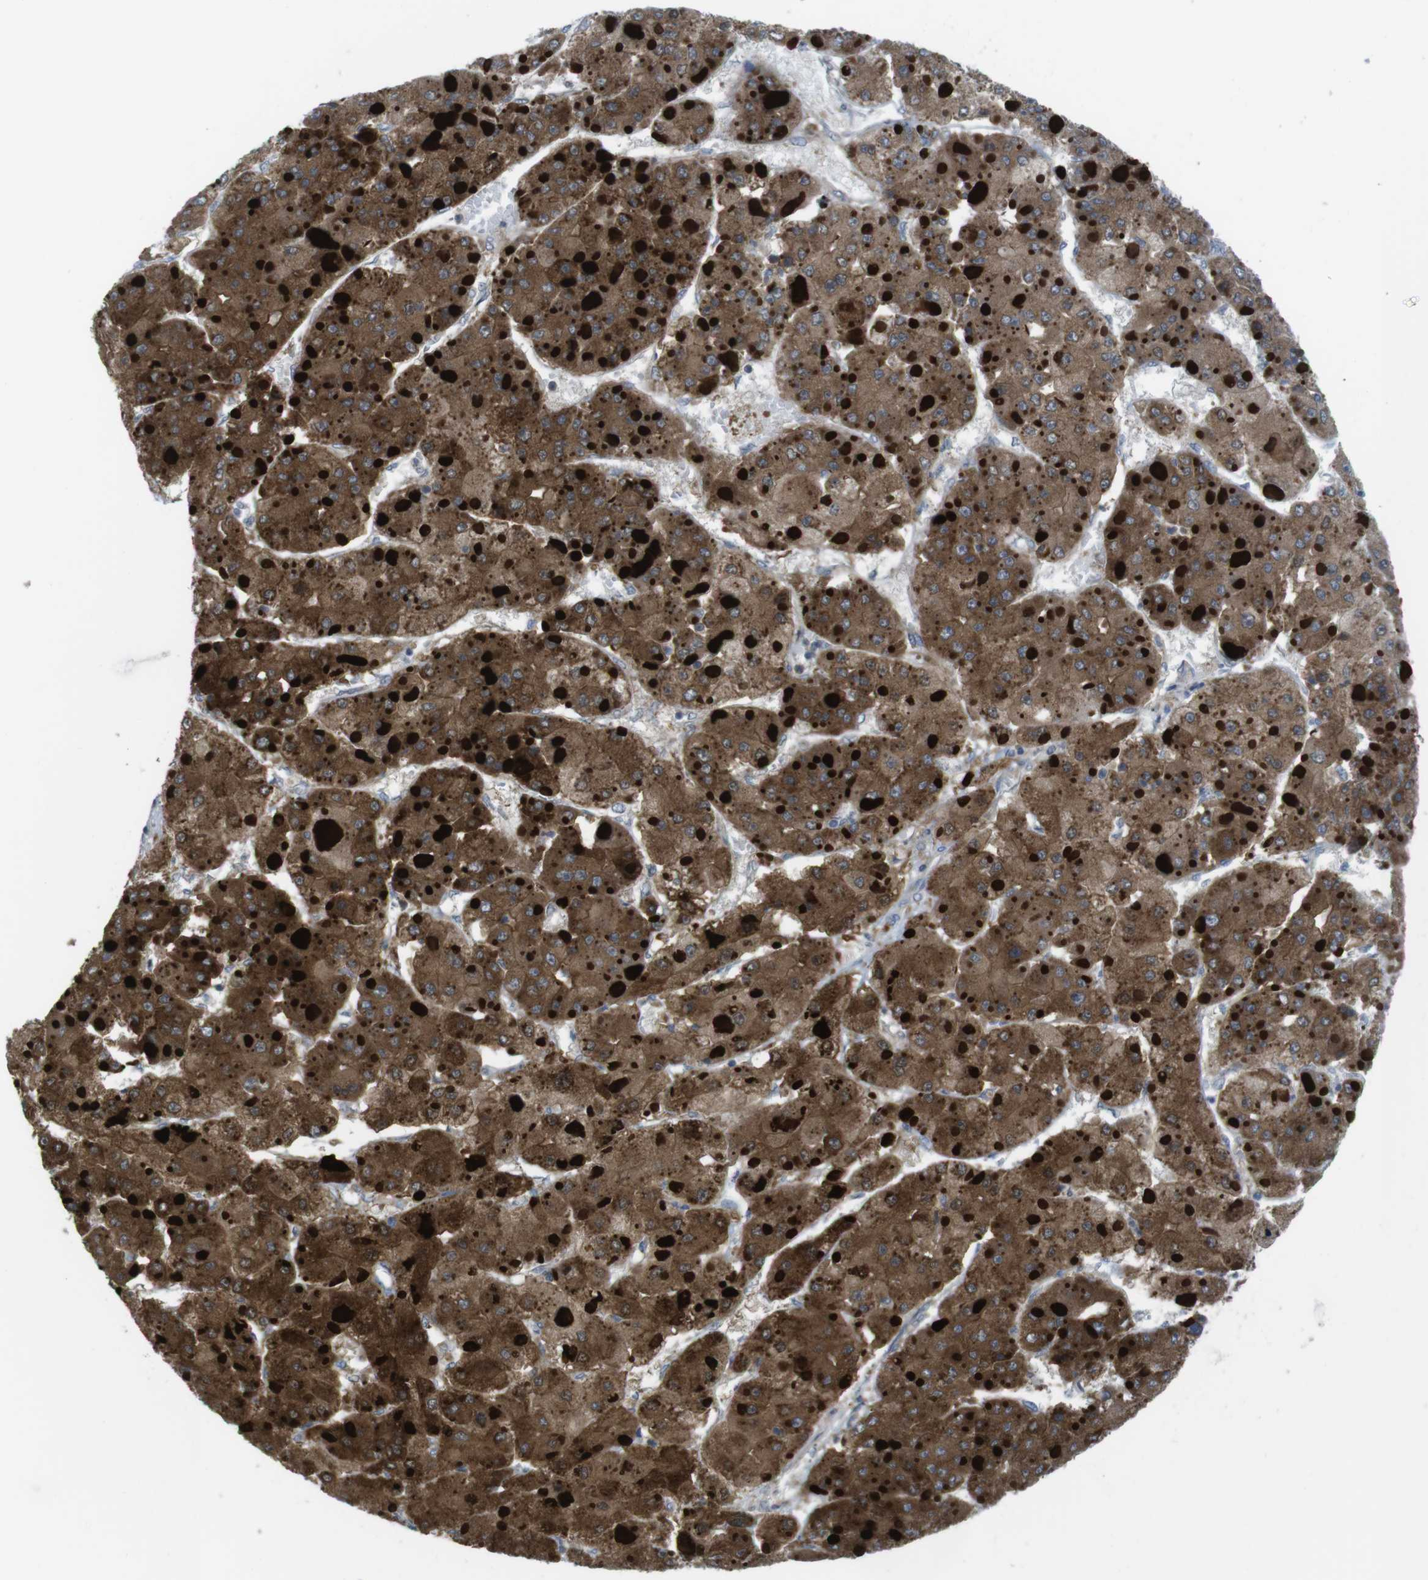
{"staining": {"intensity": "strong", "quantity": ">75%", "location": "cytoplasmic/membranous"}, "tissue": "liver cancer", "cell_type": "Tumor cells", "image_type": "cancer", "snomed": [{"axis": "morphology", "description": "Carcinoma, Hepatocellular, NOS"}, {"axis": "topography", "description": "Liver"}], "caption": "The immunohistochemical stain labels strong cytoplasmic/membranous expression in tumor cells of liver cancer tissue.", "gene": "MTHFD1", "patient": {"sex": "female", "age": 73}}